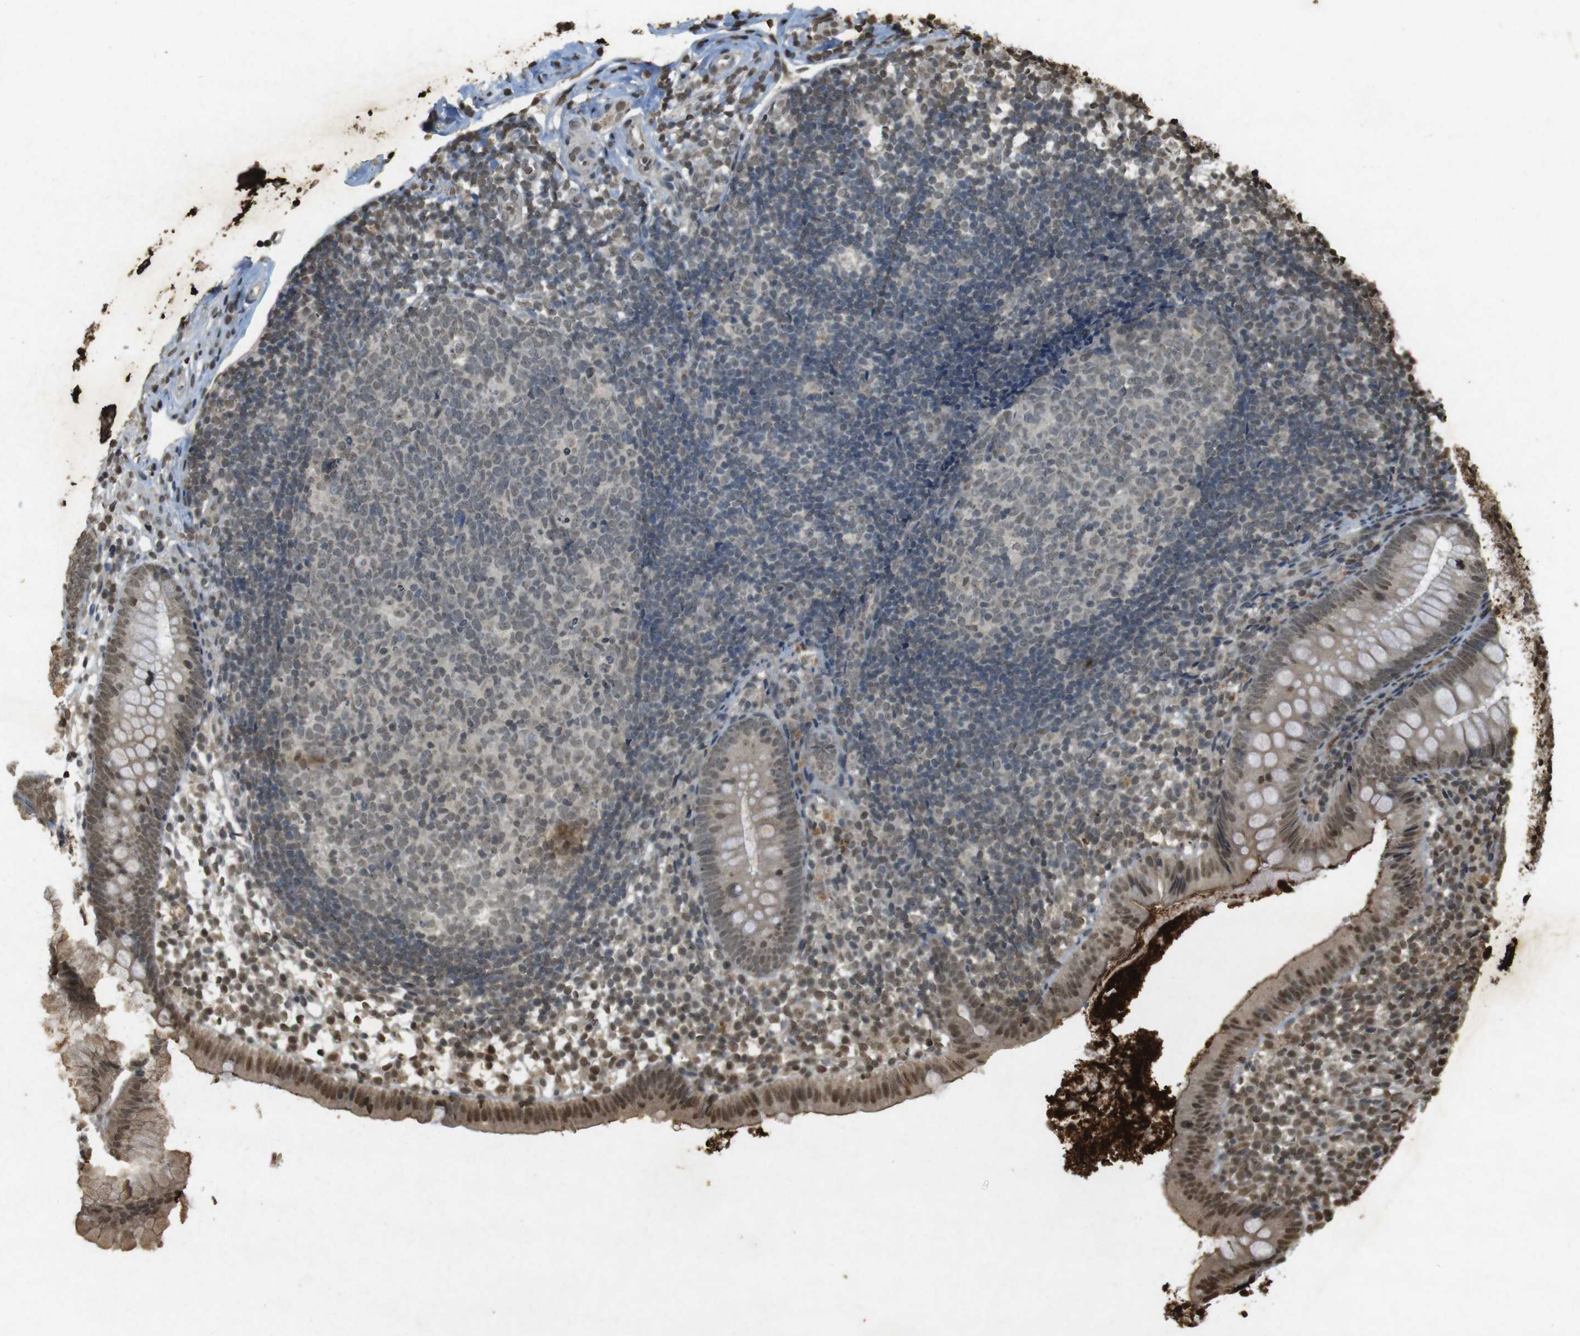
{"staining": {"intensity": "moderate", "quantity": ">75%", "location": "cytoplasmic/membranous,nuclear"}, "tissue": "appendix", "cell_type": "Glandular cells", "image_type": "normal", "snomed": [{"axis": "morphology", "description": "Normal tissue, NOS"}, {"axis": "topography", "description": "Appendix"}], "caption": "High-power microscopy captured an immunohistochemistry image of benign appendix, revealing moderate cytoplasmic/membranous,nuclear expression in about >75% of glandular cells.", "gene": "ORC4", "patient": {"sex": "female", "age": 20}}